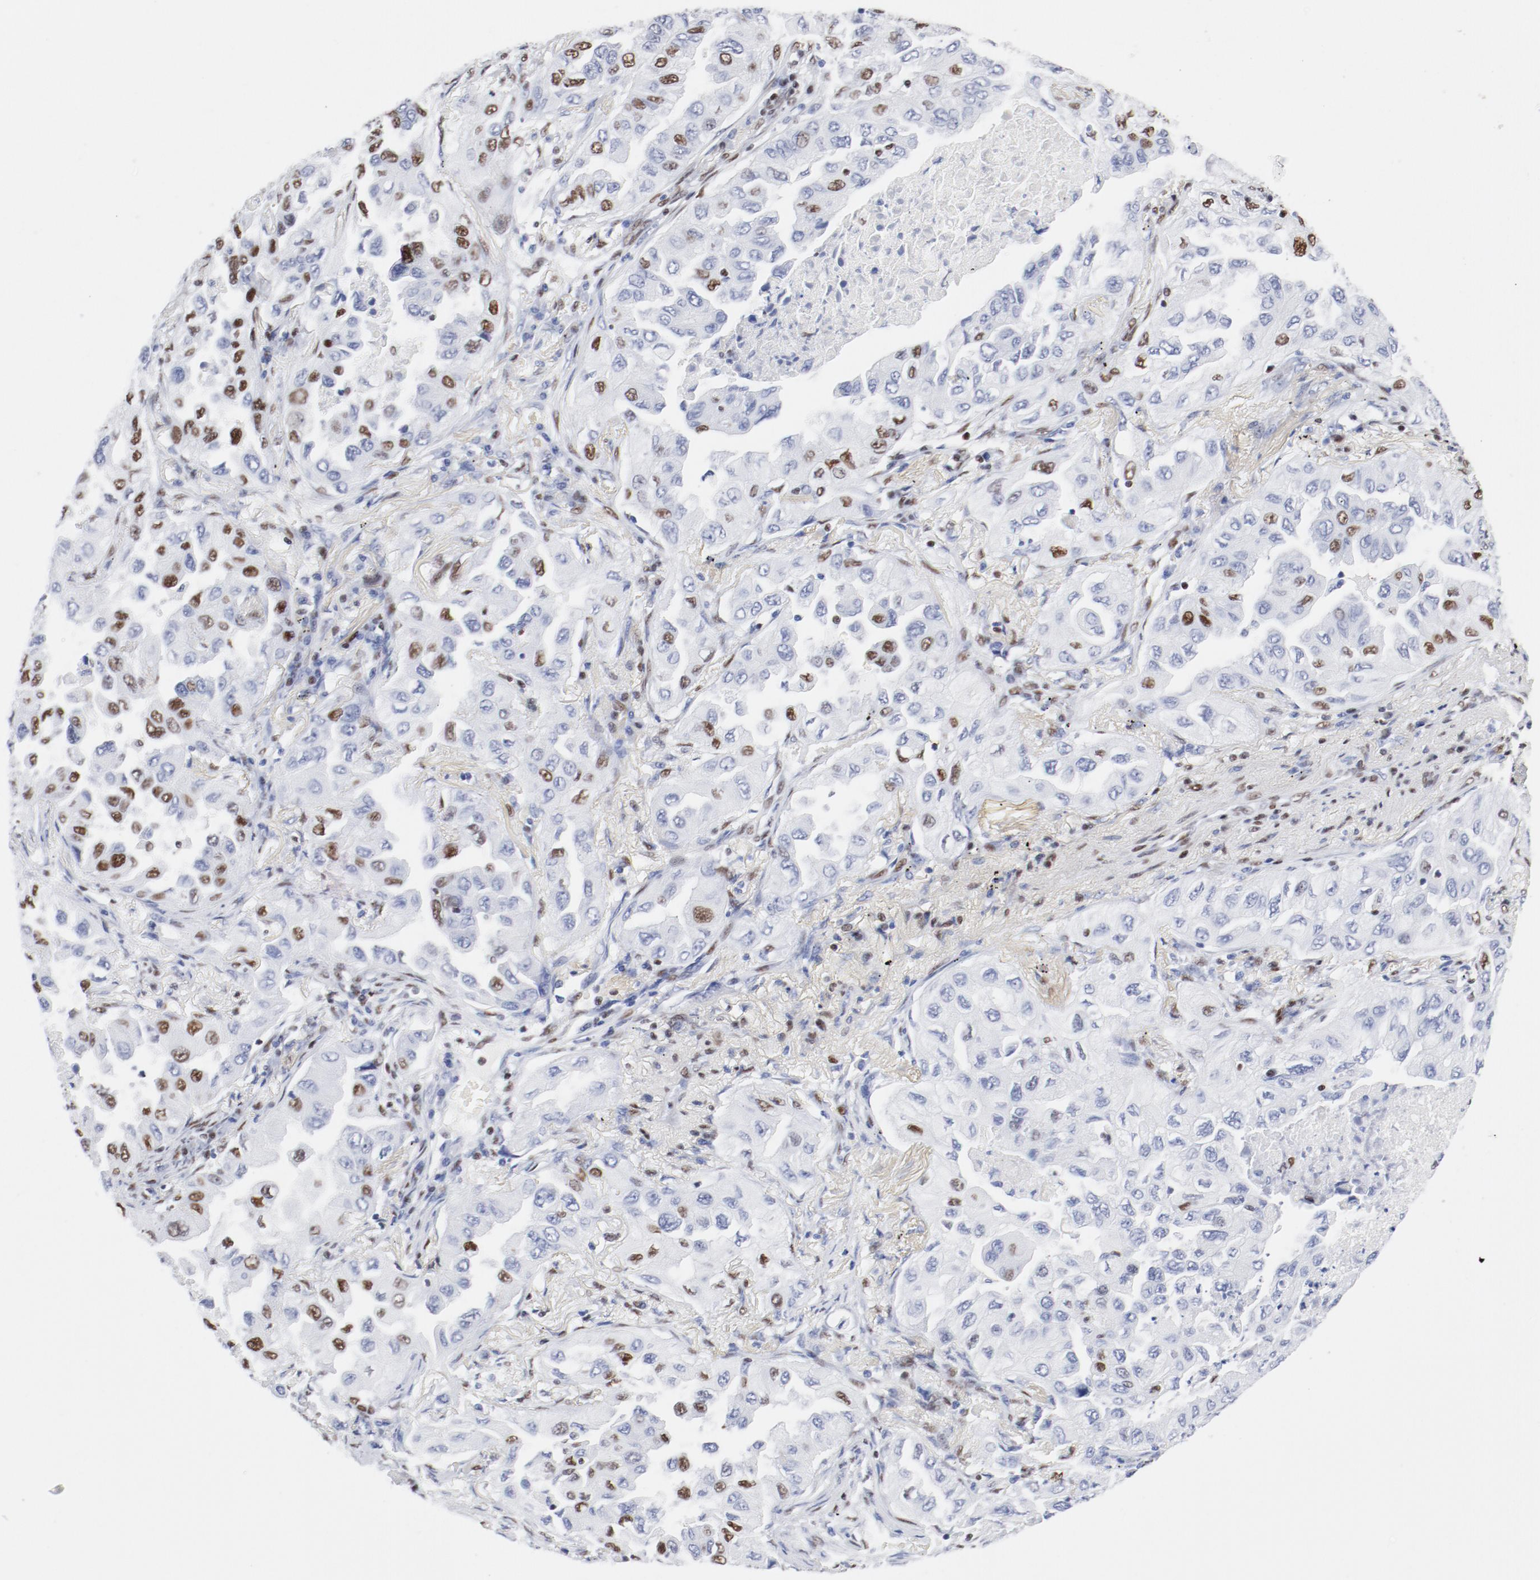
{"staining": {"intensity": "moderate", "quantity": "<25%", "location": "nuclear"}, "tissue": "lung cancer", "cell_type": "Tumor cells", "image_type": "cancer", "snomed": [{"axis": "morphology", "description": "Adenocarcinoma, NOS"}, {"axis": "topography", "description": "Lung"}], "caption": "Immunohistochemical staining of lung adenocarcinoma exhibits moderate nuclear protein positivity in approximately <25% of tumor cells. Nuclei are stained in blue.", "gene": "ATF2", "patient": {"sex": "female", "age": 65}}